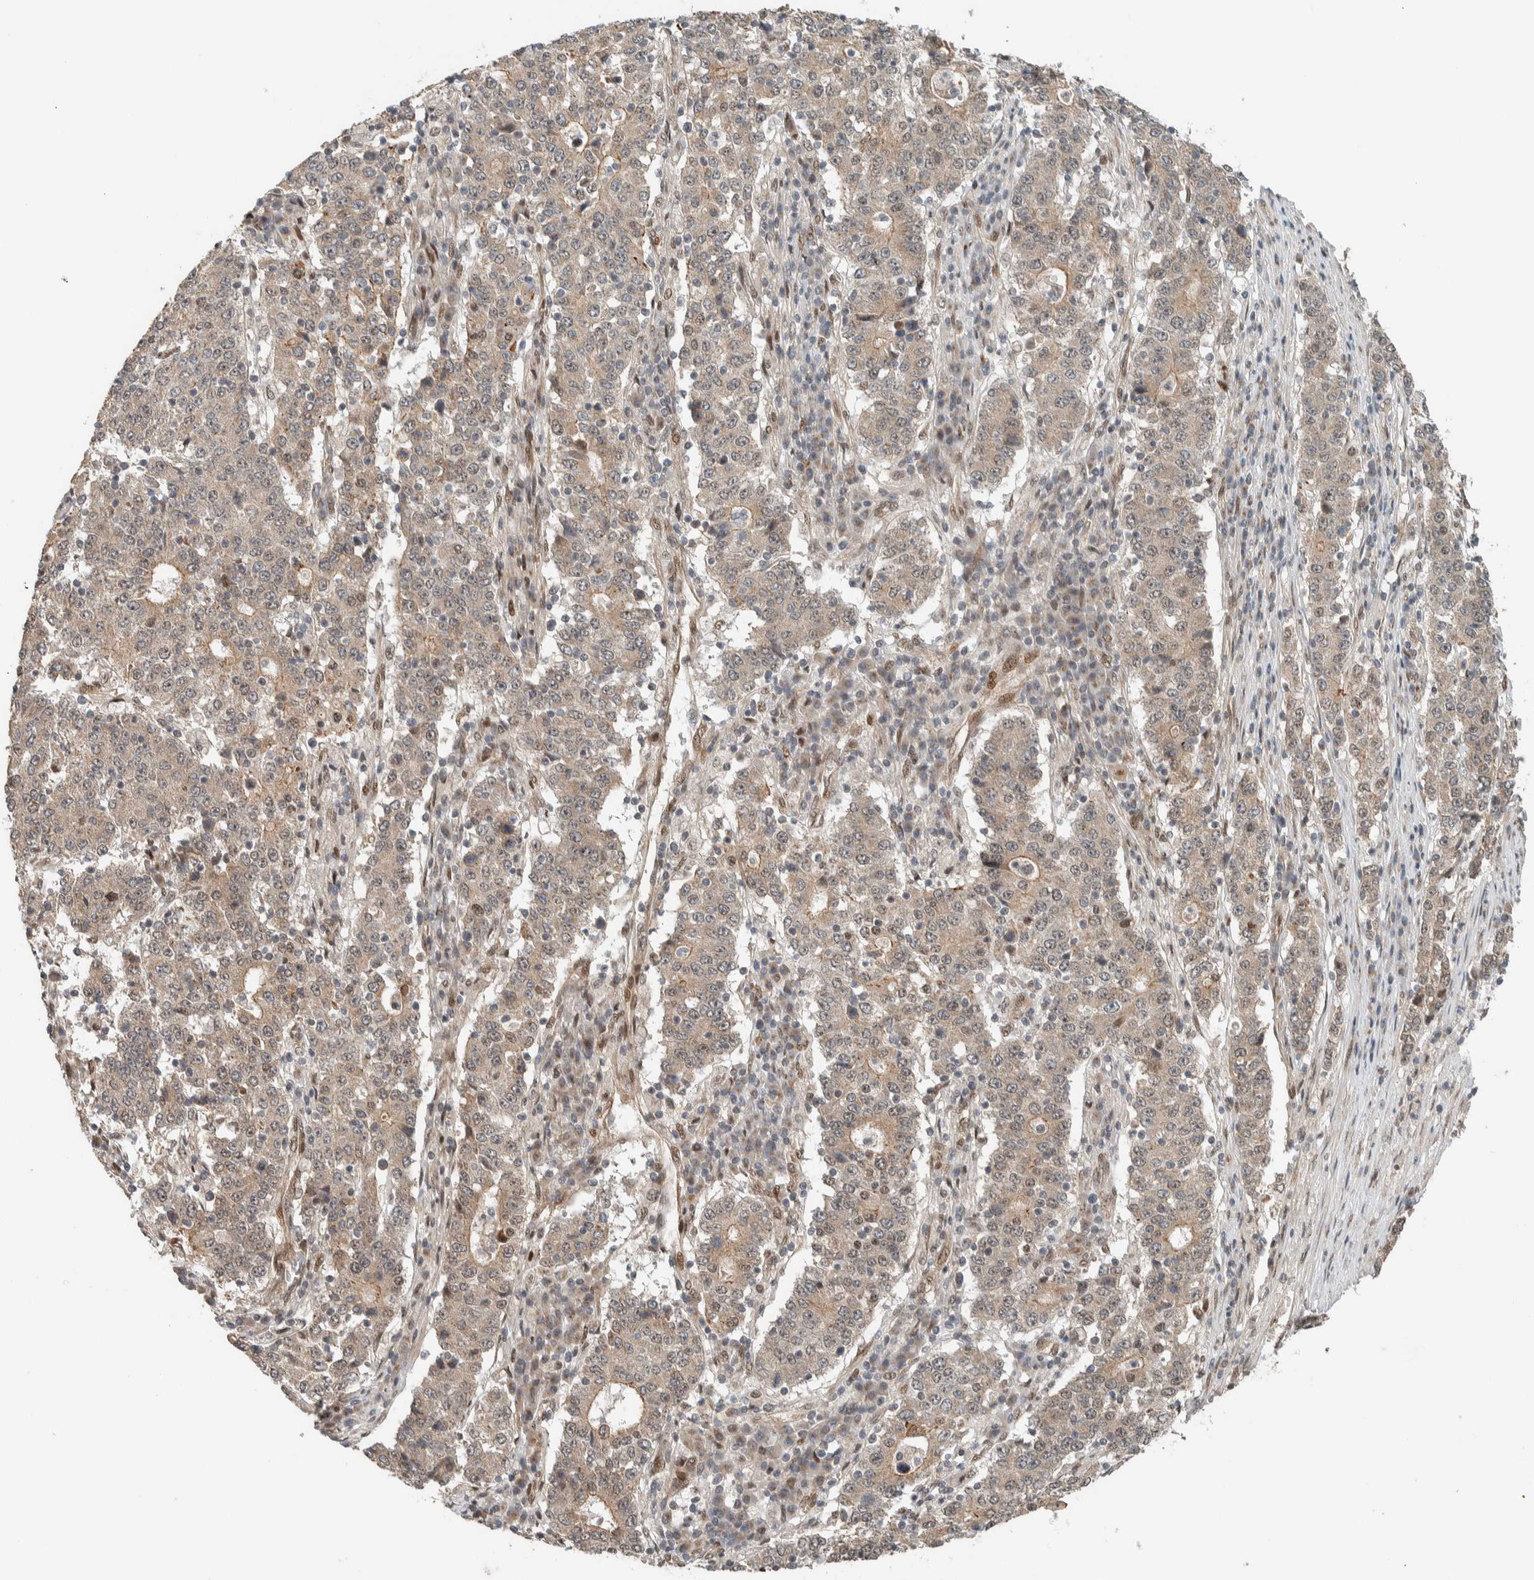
{"staining": {"intensity": "weak", "quantity": ">75%", "location": "cytoplasmic/membranous,nuclear"}, "tissue": "stomach cancer", "cell_type": "Tumor cells", "image_type": "cancer", "snomed": [{"axis": "morphology", "description": "Adenocarcinoma, NOS"}, {"axis": "topography", "description": "Stomach"}], "caption": "Immunohistochemical staining of human stomach cancer demonstrates low levels of weak cytoplasmic/membranous and nuclear positivity in approximately >75% of tumor cells.", "gene": "STXBP4", "patient": {"sex": "male", "age": 59}}